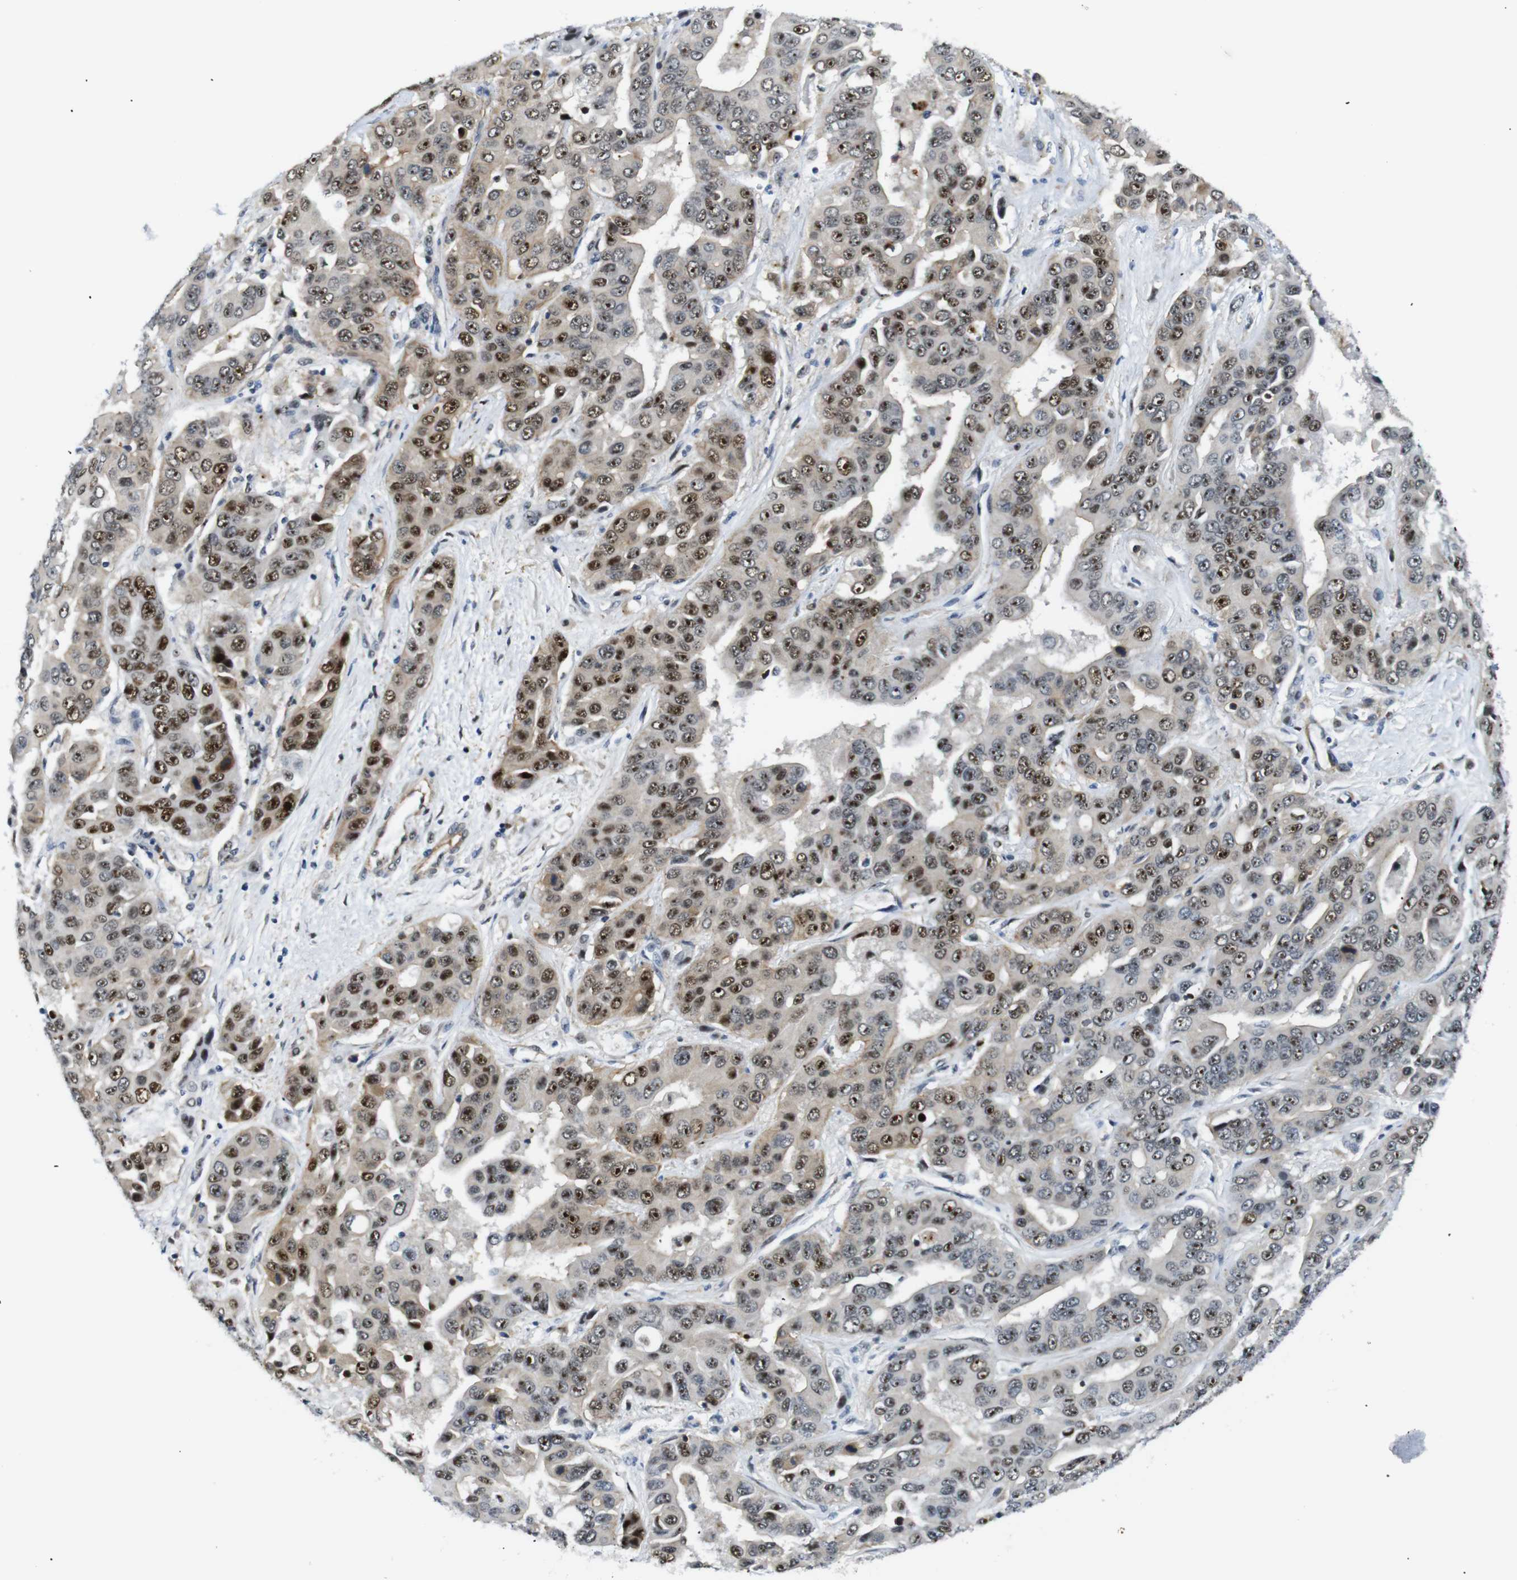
{"staining": {"intensity": "strong", "quantity": "25%-75%", "location": "nuclear"}, "tissue": "liver cancer", "cell_type": "Tumor cells", "image_type": "cancer", "snomed": [{"axis": "morphology", "description": "Cholangiocarcinoma"}, {"axis": "topography", "description": "Liver"}], "caption": "Liver cancer was stained to show a protein in brown. There is high levels of strong nuclear positivity in about 25%-75% of tumor cells.", "gene": "PARN", "patient": {"sex": "female", "age": 52}}